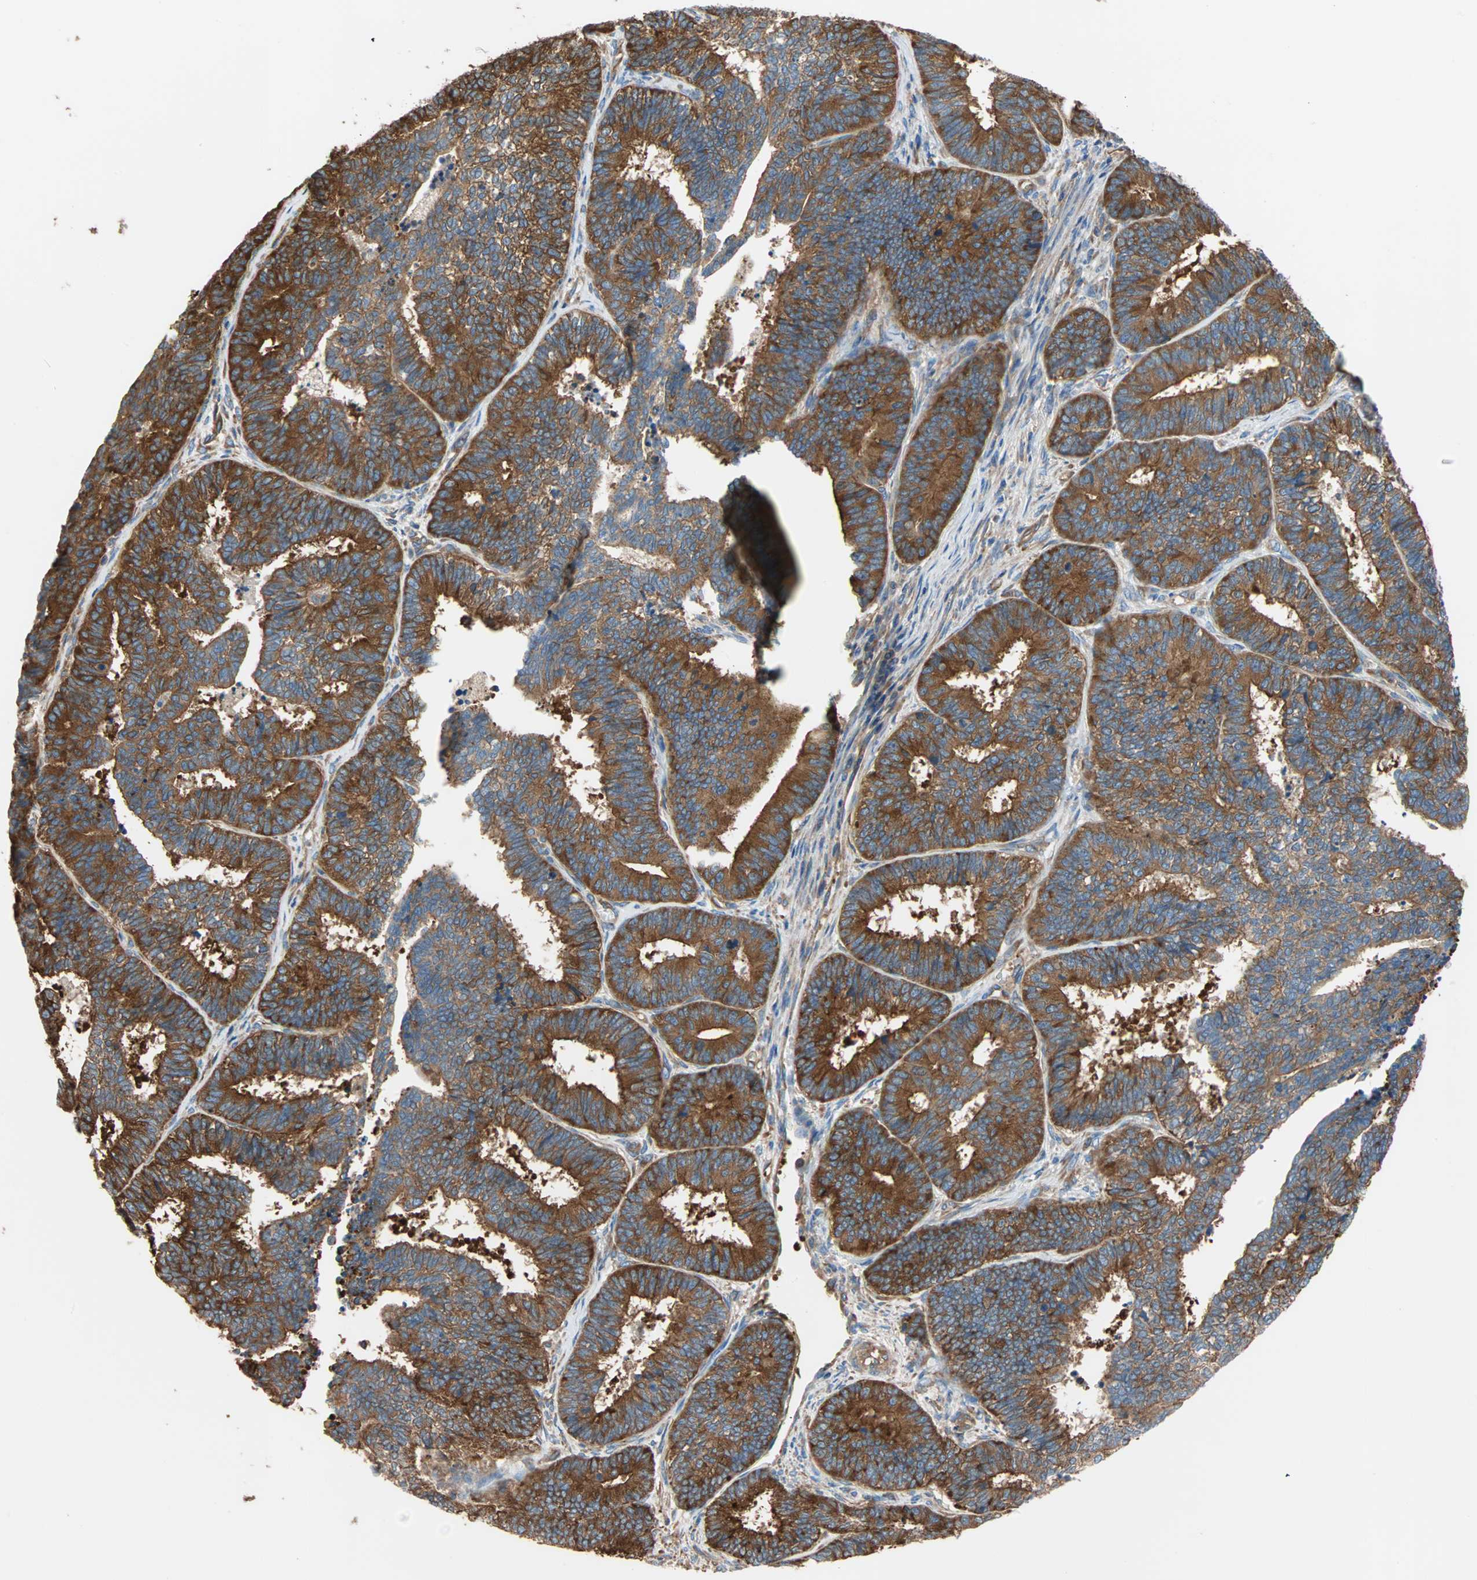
{"staining": {"intensity": "strong", "quantity": ">75%", "location": "cytoplasmic/membranous"}, "tissue": "endometrial cancer", "cell_type": "Tumor cells", "image_type": "cancer", "snomed": [{"axis": "morphology", "description": "Adenocarcinoma, NOS"}, {"axis": "topography", "description": "Endometrium"}], "caption": "A histopathology image of human endometrial adenocarcinoma stained for a protein exhibits strong cytoplasmic/membranous brown staining in tumor cells.", "gene": "EEF2", "patient": {"sex": "female", "age": 70}}